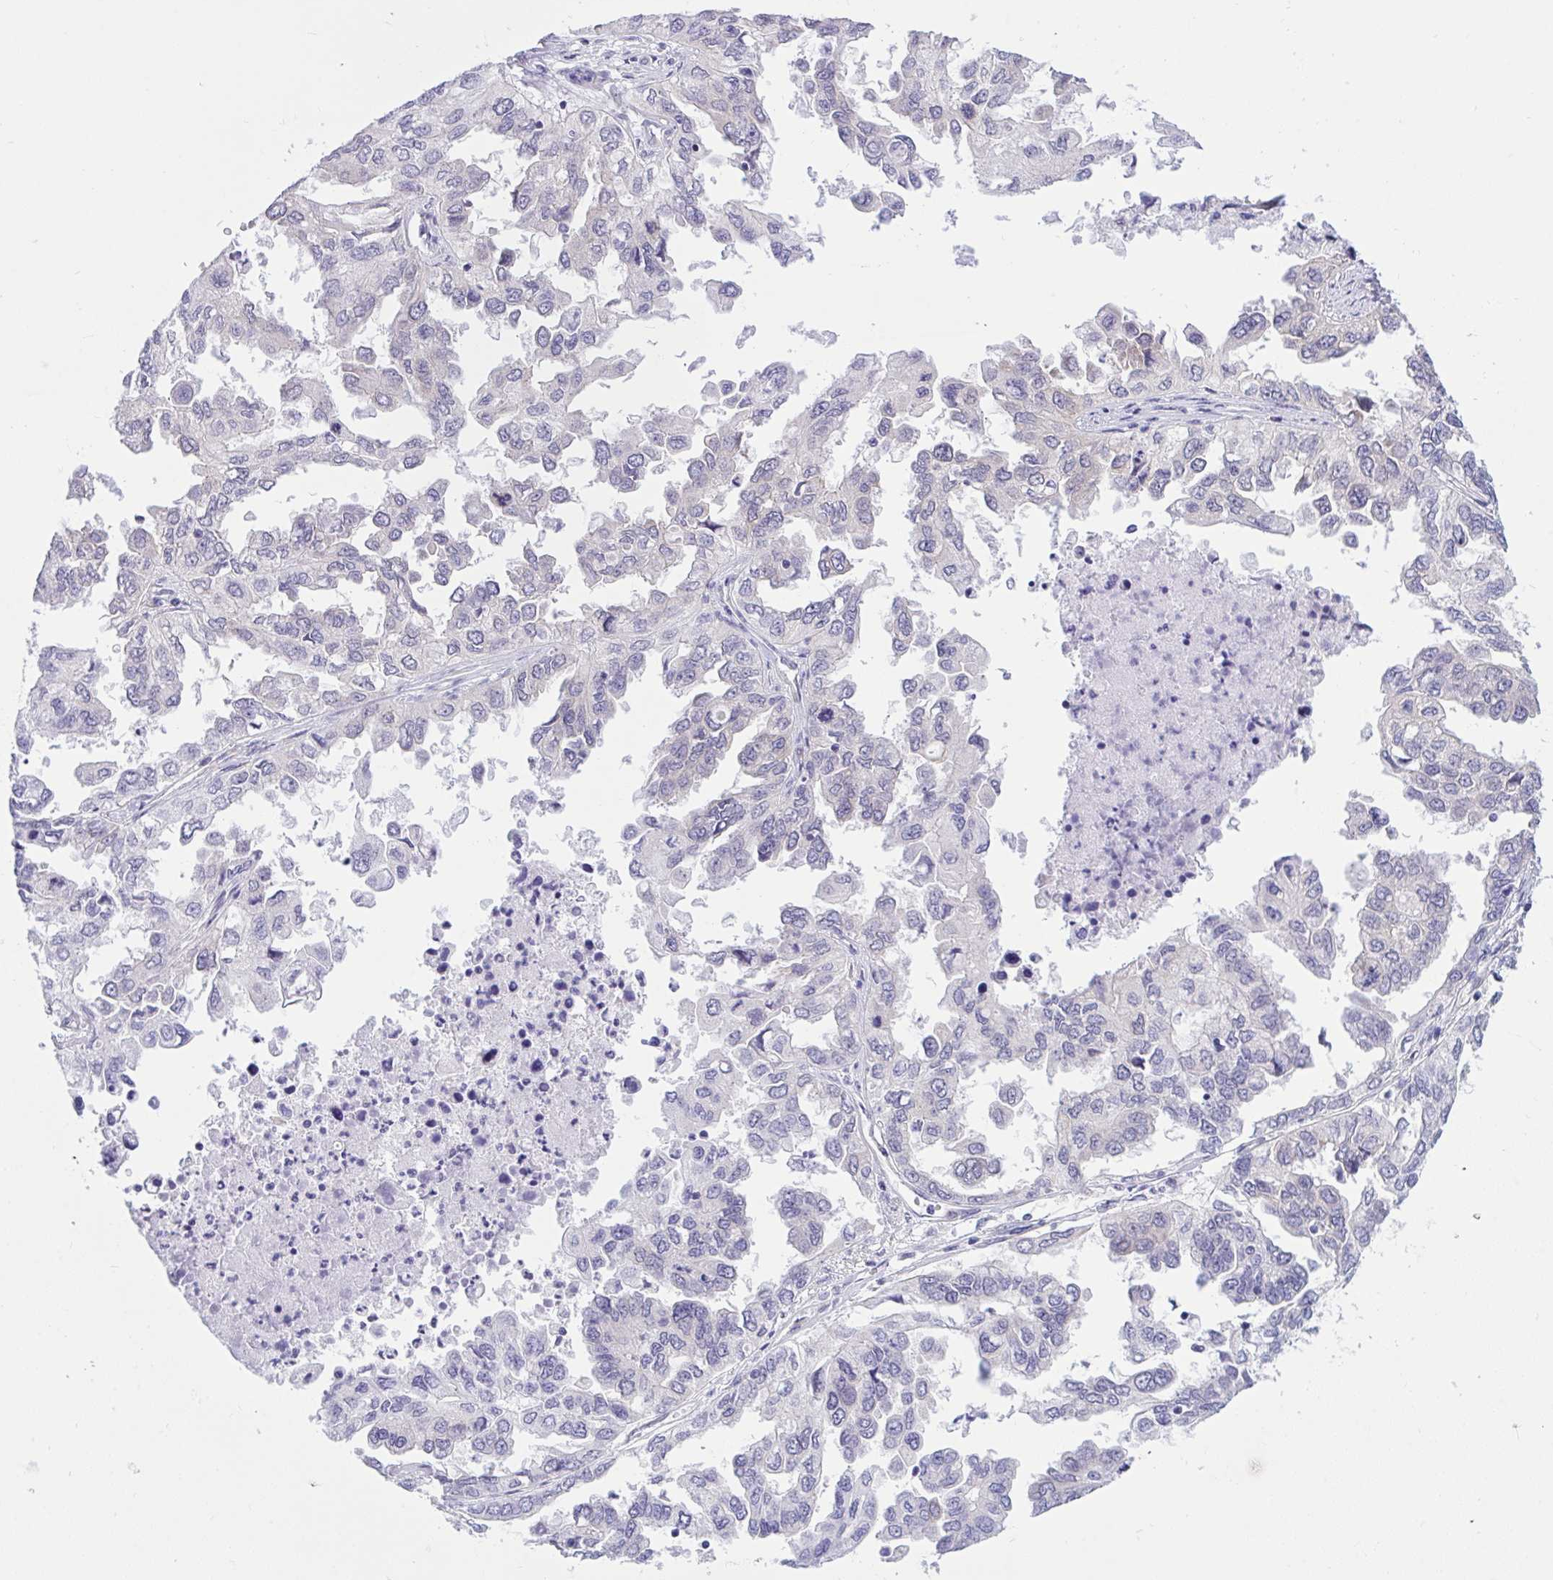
{"staining": {"intensity": "negative", "quantity": "none", "location": "none"}, "tissue": "ovarian cancer", "cell_type": "Tumor cells", "image_type": "cancer", "snomed": [{"axis": "morphology", "description": "Cystadenocarcinoma, serous, NOS"}, {"axis": "topography", "description": "Ovary"}], "caption": "This is an immunohistochemistry micrograph of human ovarian cancer. There is no positivity in tumor cells.", "gene": "CAMLG", "patient": {"sex": "female", "age": 53}}